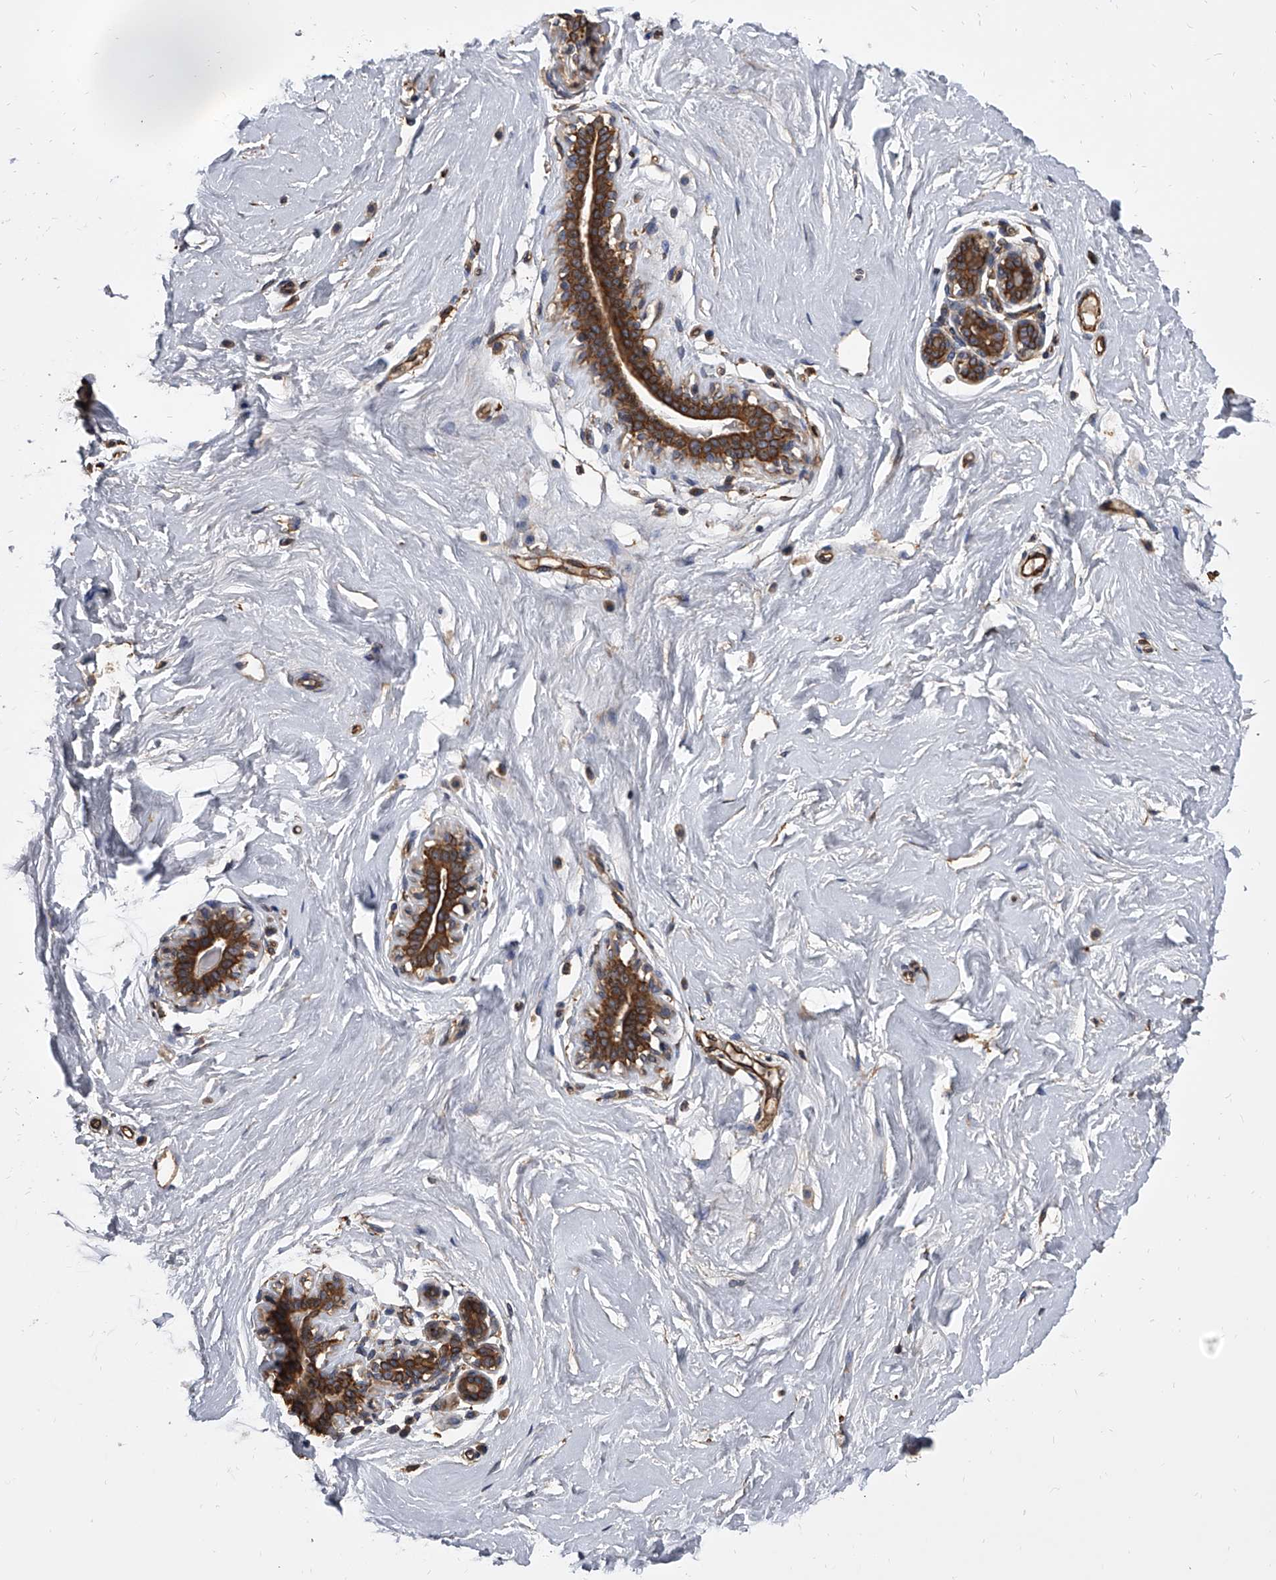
{"staining": {"intensity": "negative", "quantity": "none", "location": "none"}, "tissue": "breast", "cell_type": "Adipocytes", "image_type": "normal", "snomed": [{"axis": "morphology", "description": "Normal tissue, NOS"}, {"axis": "morphology", "description": "Adenoma, NOS"}, {"axis": "topography", "description": "Breast"}], "caption": "Adipocytes show no significant expression in unremarkable breast. (DAB IHC visualized using brightfield microscopy, high magnification).", "gene": "EXOC4", "patient": {"sex": "female", "age": 23}}